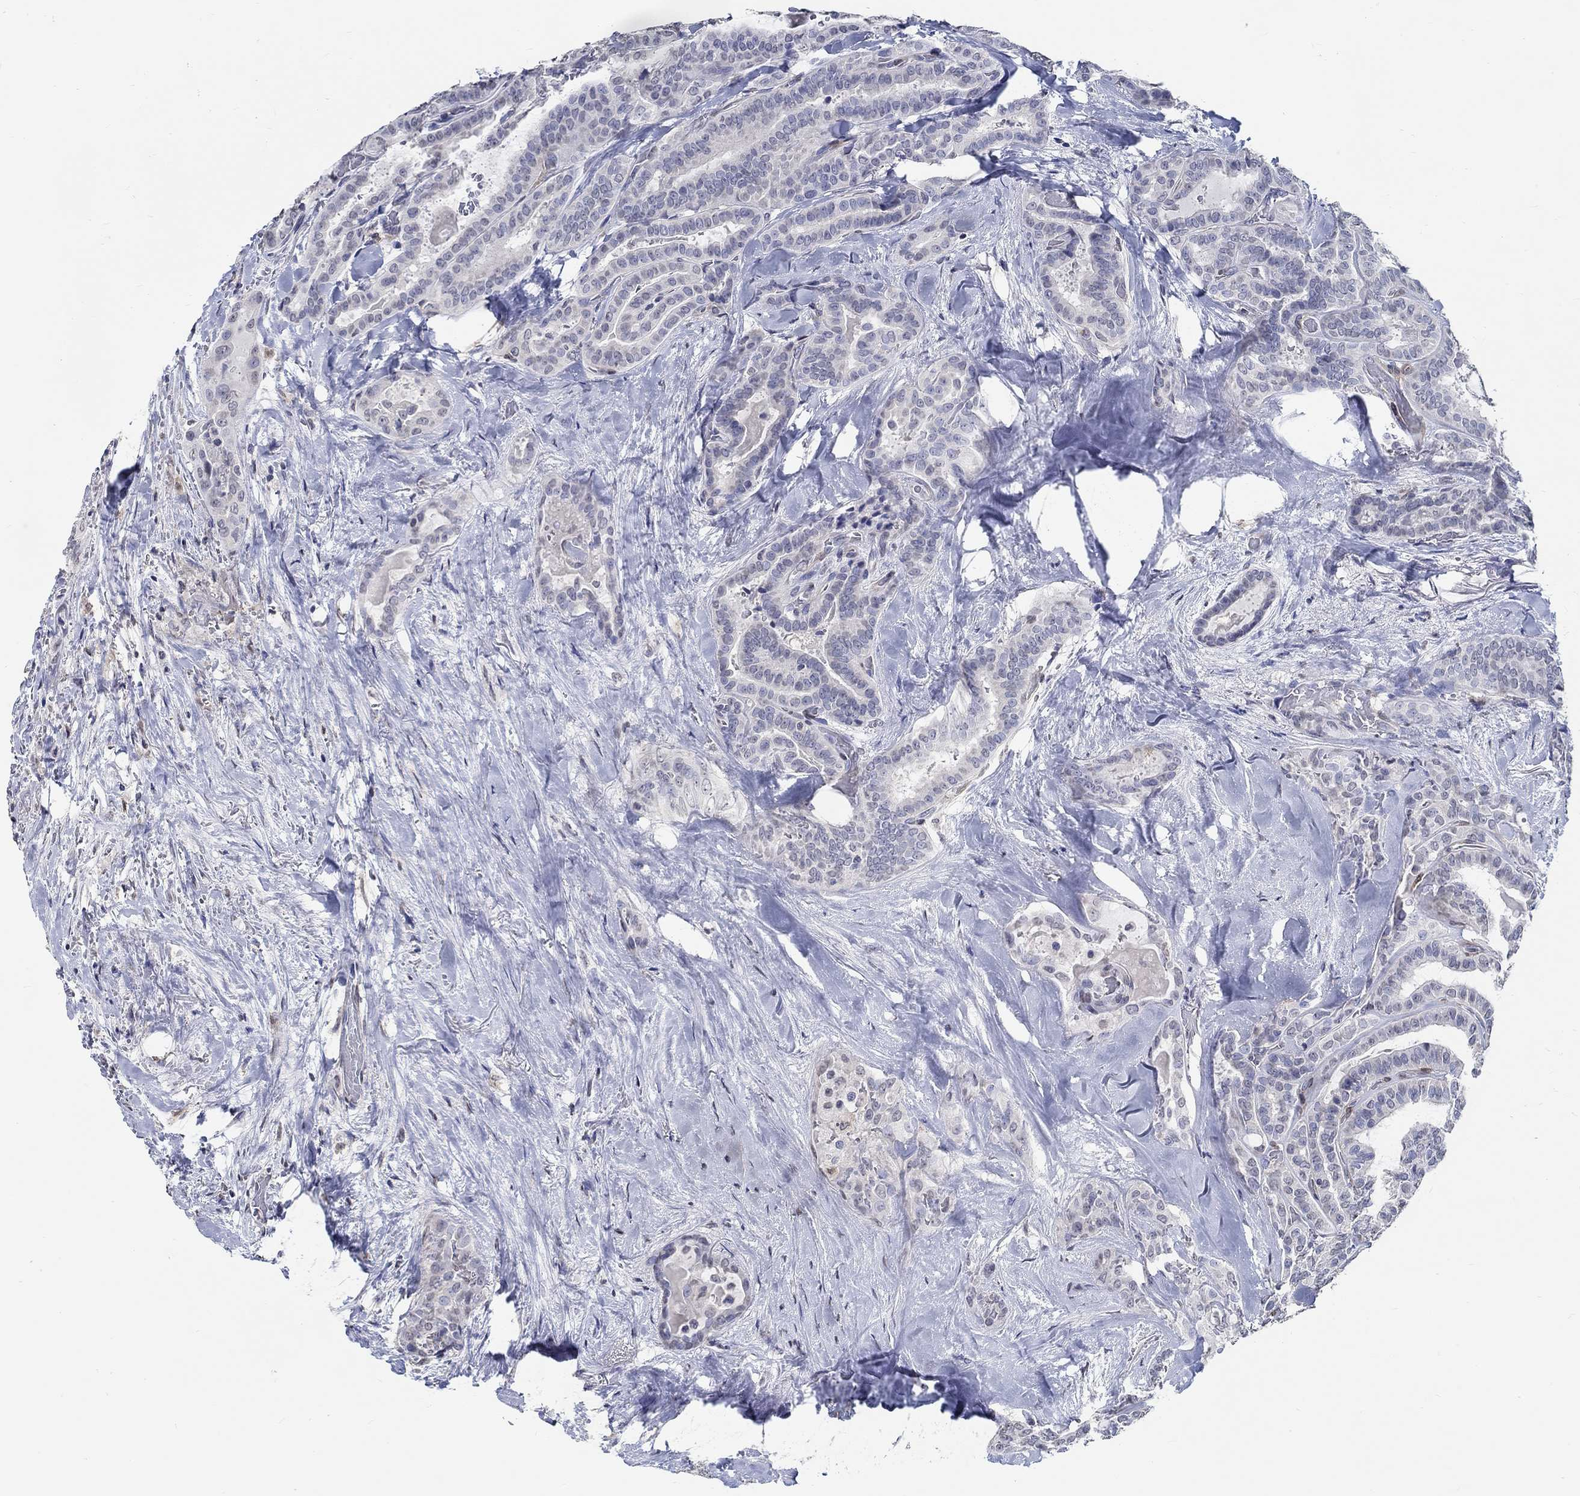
{"staining": {"intensity": "negative", "quantity": "none", "location": "none"}, "tissue": "thyroid cancer", "cell_type": "Tumor cells", "image_type": "cancer", "snomed": [{"axis": "morphology", "description": "Papillary adenocarcinoma, NOS"}, {"axis": "topography", "description": "Thyroid gland"}], "caption": "Protein analysis of thyroid cancer (papillary adenocarcinoma) displays no significant expression in tumor cells.", "gene": "PDE1B", "patient": {"sex": "female", "age": 39}}